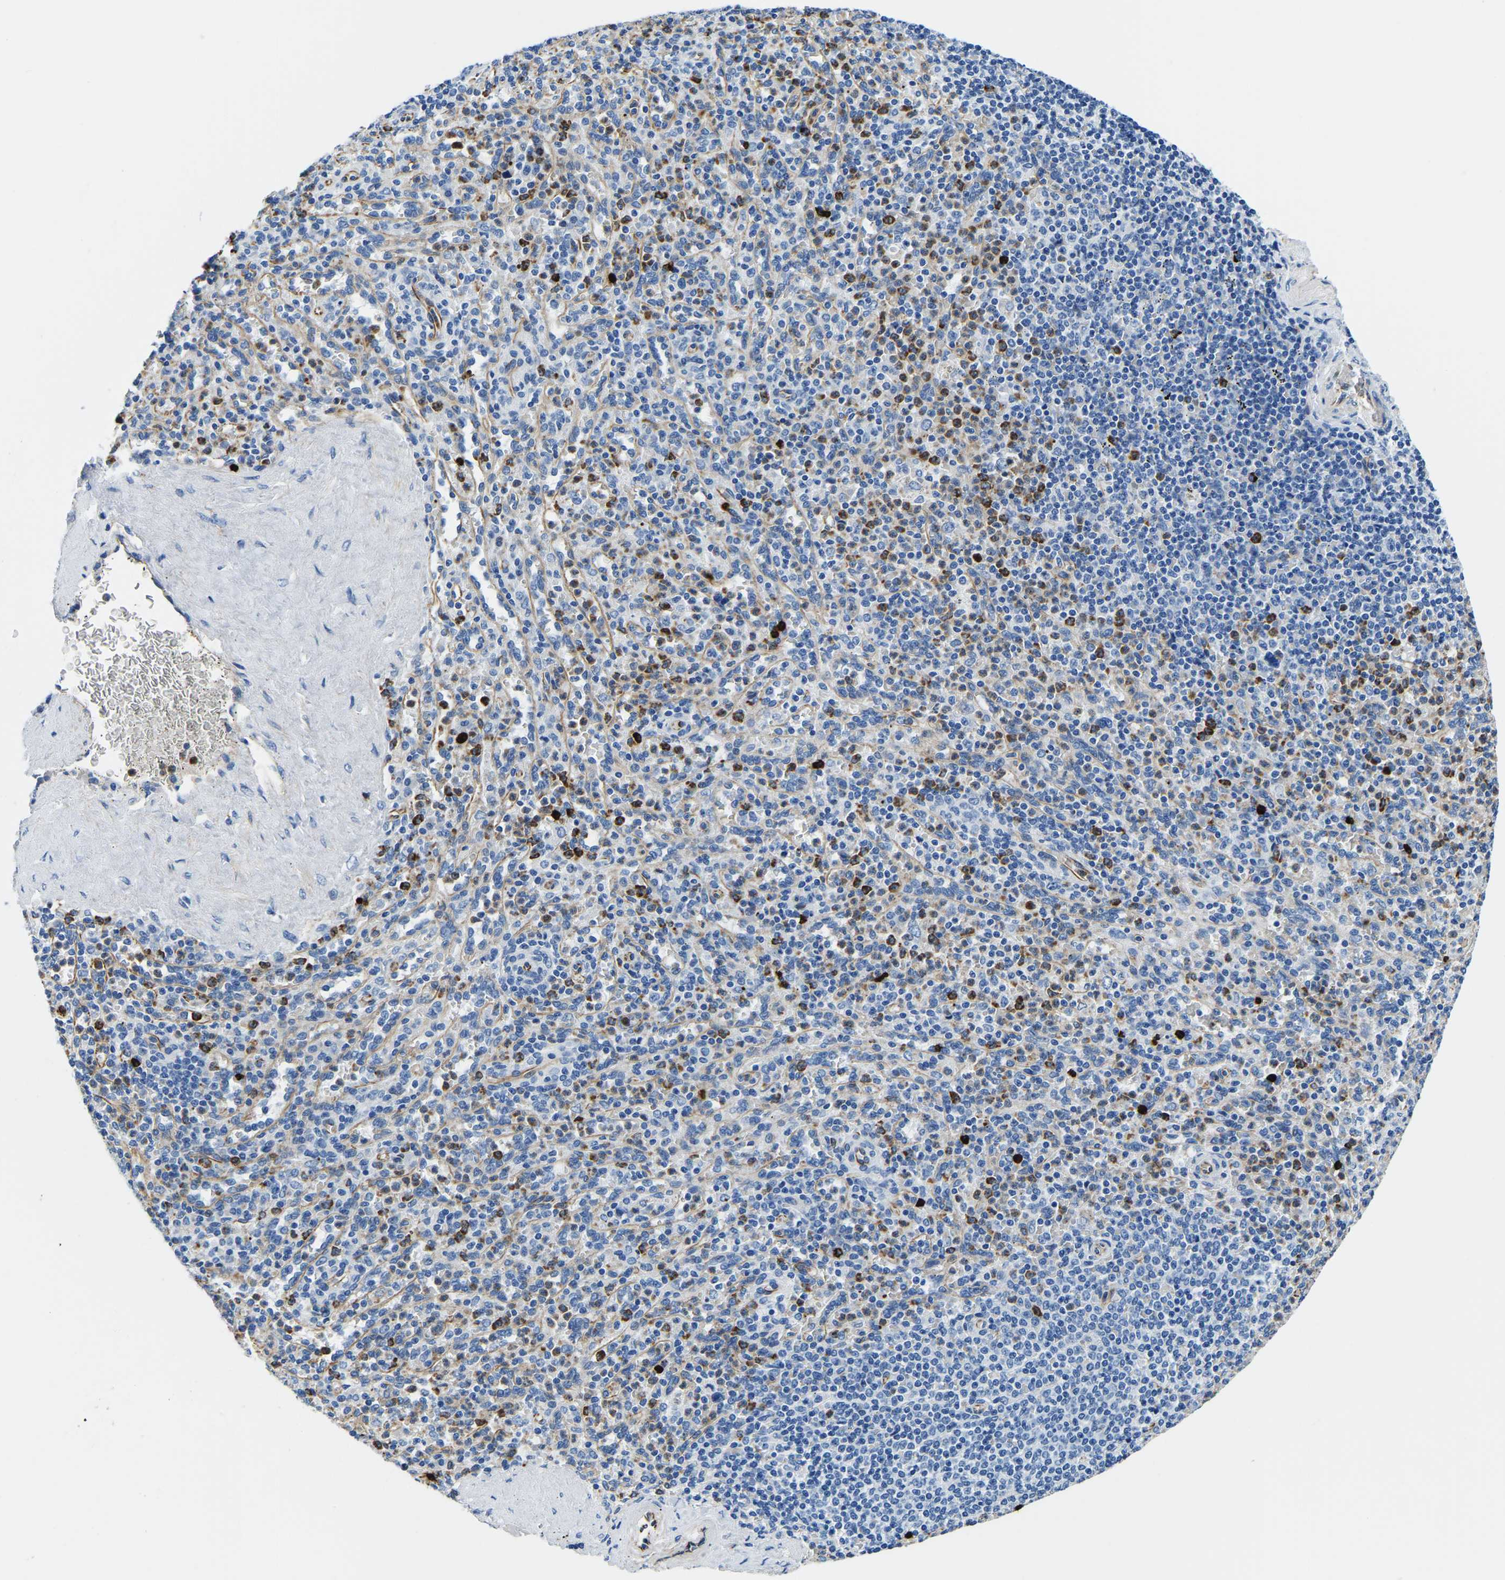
{"staining": {"intensity": "moderate", "quantity": "<25%", "location": "cytoplasmic/membranous"}, "tissue": "spleen", "cell_type": "Cells in red pulp", "image_type": "normal", "snomed": [{"axis": "morphology", "description": "Normal tissue, NOS"}, {"axis": "topography", "description": "Spleen"}], "caption": "A micrograph of spleen stained for a protein reveals moderate cytoplasmic/membranous brown staining in cells in red pulp. (DAB IHC, brown staining for protein, blue staining for nuclei).", "gene": "MS4A3", "patient": {"sex": "male", "age": 36}}